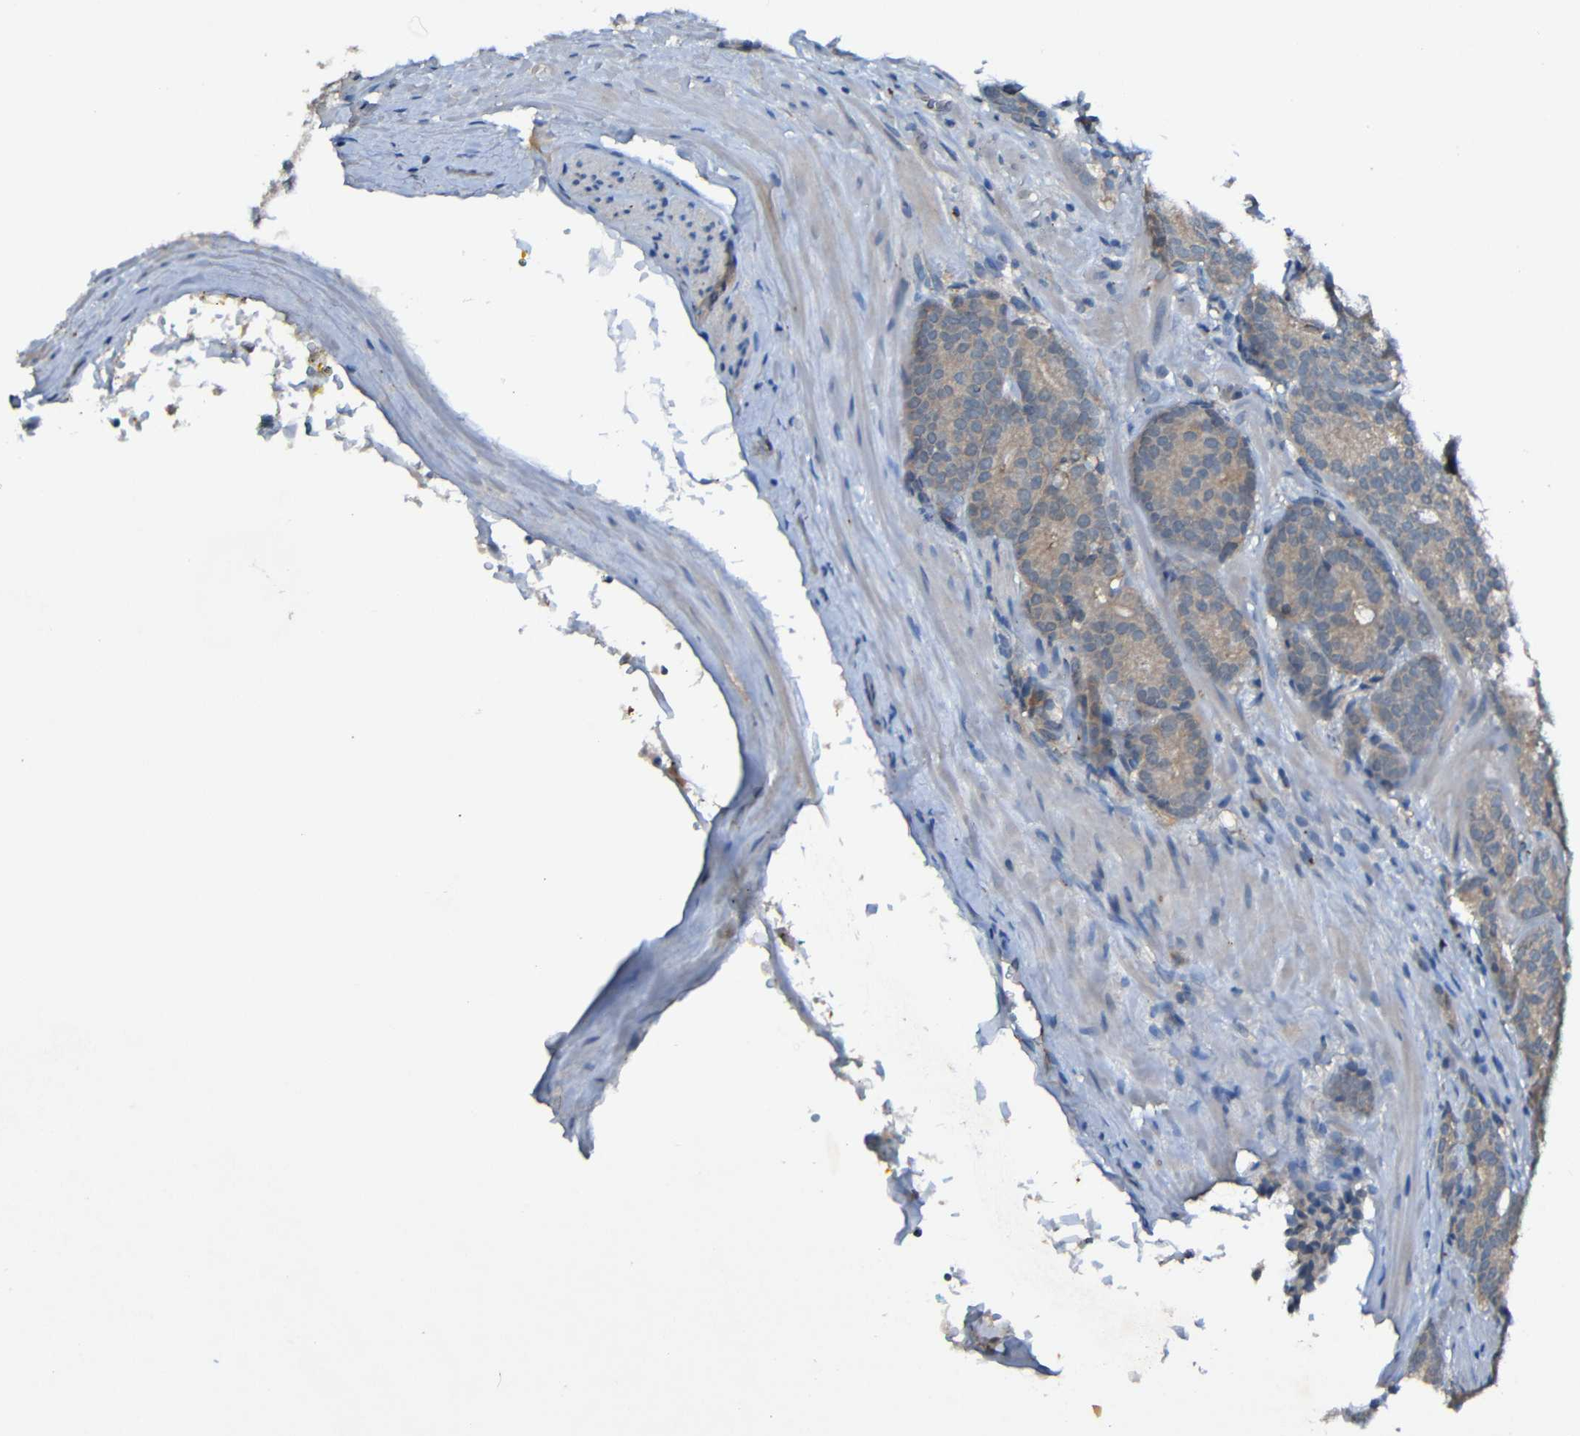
{"staining": {"intensity": "weak", "quantity": ">75%", "location": "cytoplasmic/membranous"}, "tissue": "prostate cancer", "cell_type": "Tumor cells", "image_type": "cancer", "snomed": [{"axis": "morphology", "description": "Adenocarcinoma, High grade"}, {"axis": "topography", "description": "Prostate"}], "caption": "Immunohistochemical staining of human adenocarcinoma (high-grade) (prostate) reveals weak cytoplasmic/membranous protein positivity in about >75% of tumor cells.", "gene": "LRRC70", "patient": {"sex": "male", "age": 61}}